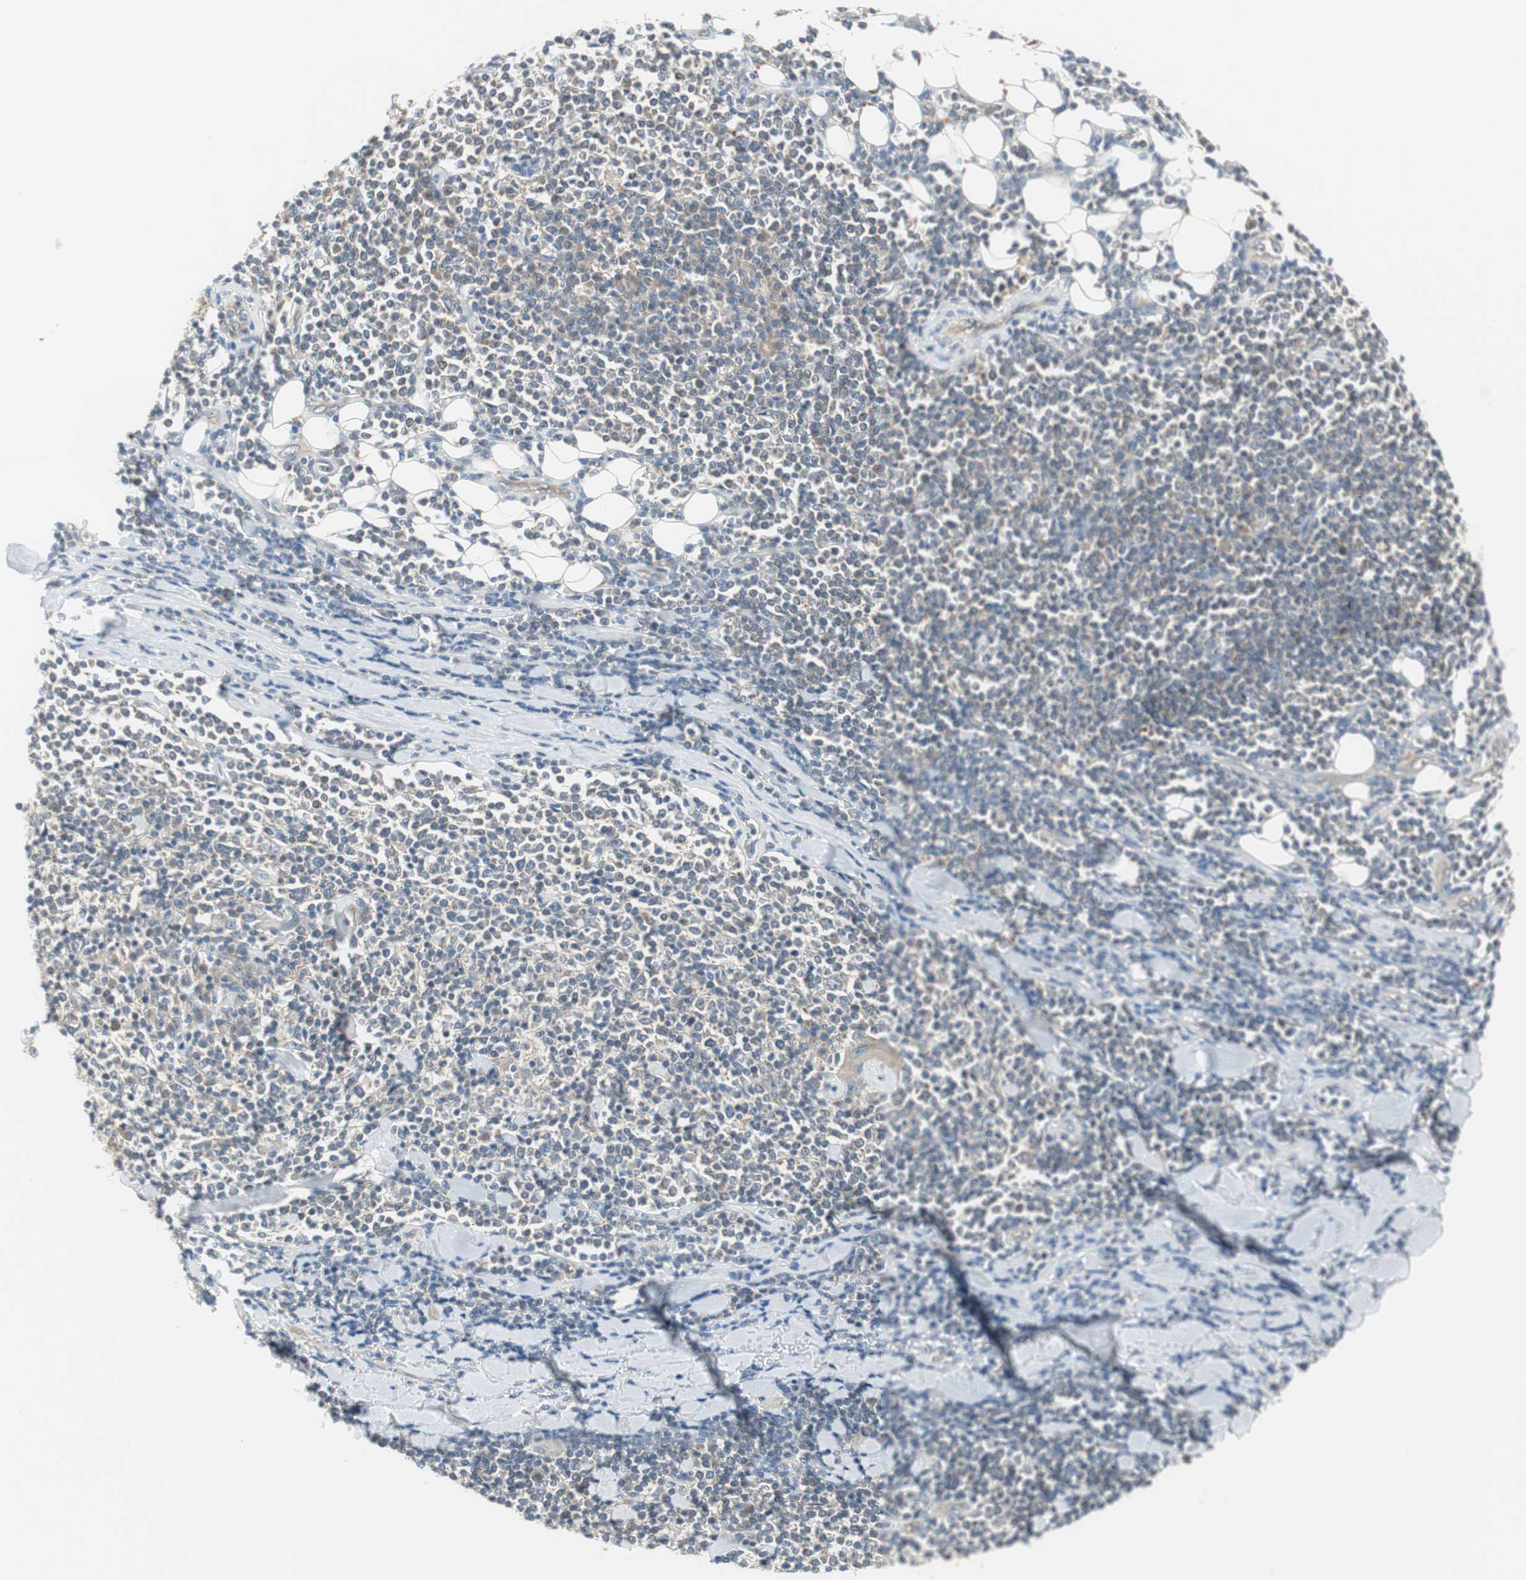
{"staining": {"intensity": "weak", "quantity": "<25%", "location": "cytoplasmic/membranous"}, "tissue": "lymphoma", "cell_type": "Tumor cells", "image_type": "cancer", "snomed": [{"axis": "morphology", "description": "Malignant lymphoma, non-Hodgkin's type, Low grade"}, {"axis": "topography", "description": "Soft tissue"}], "caption": "This is an IHC histopathology image of lymphoma. There is no positivity in tumor cells.", "gene": "PRKAA1", "patient": {"sex": "male", "age": 92}}